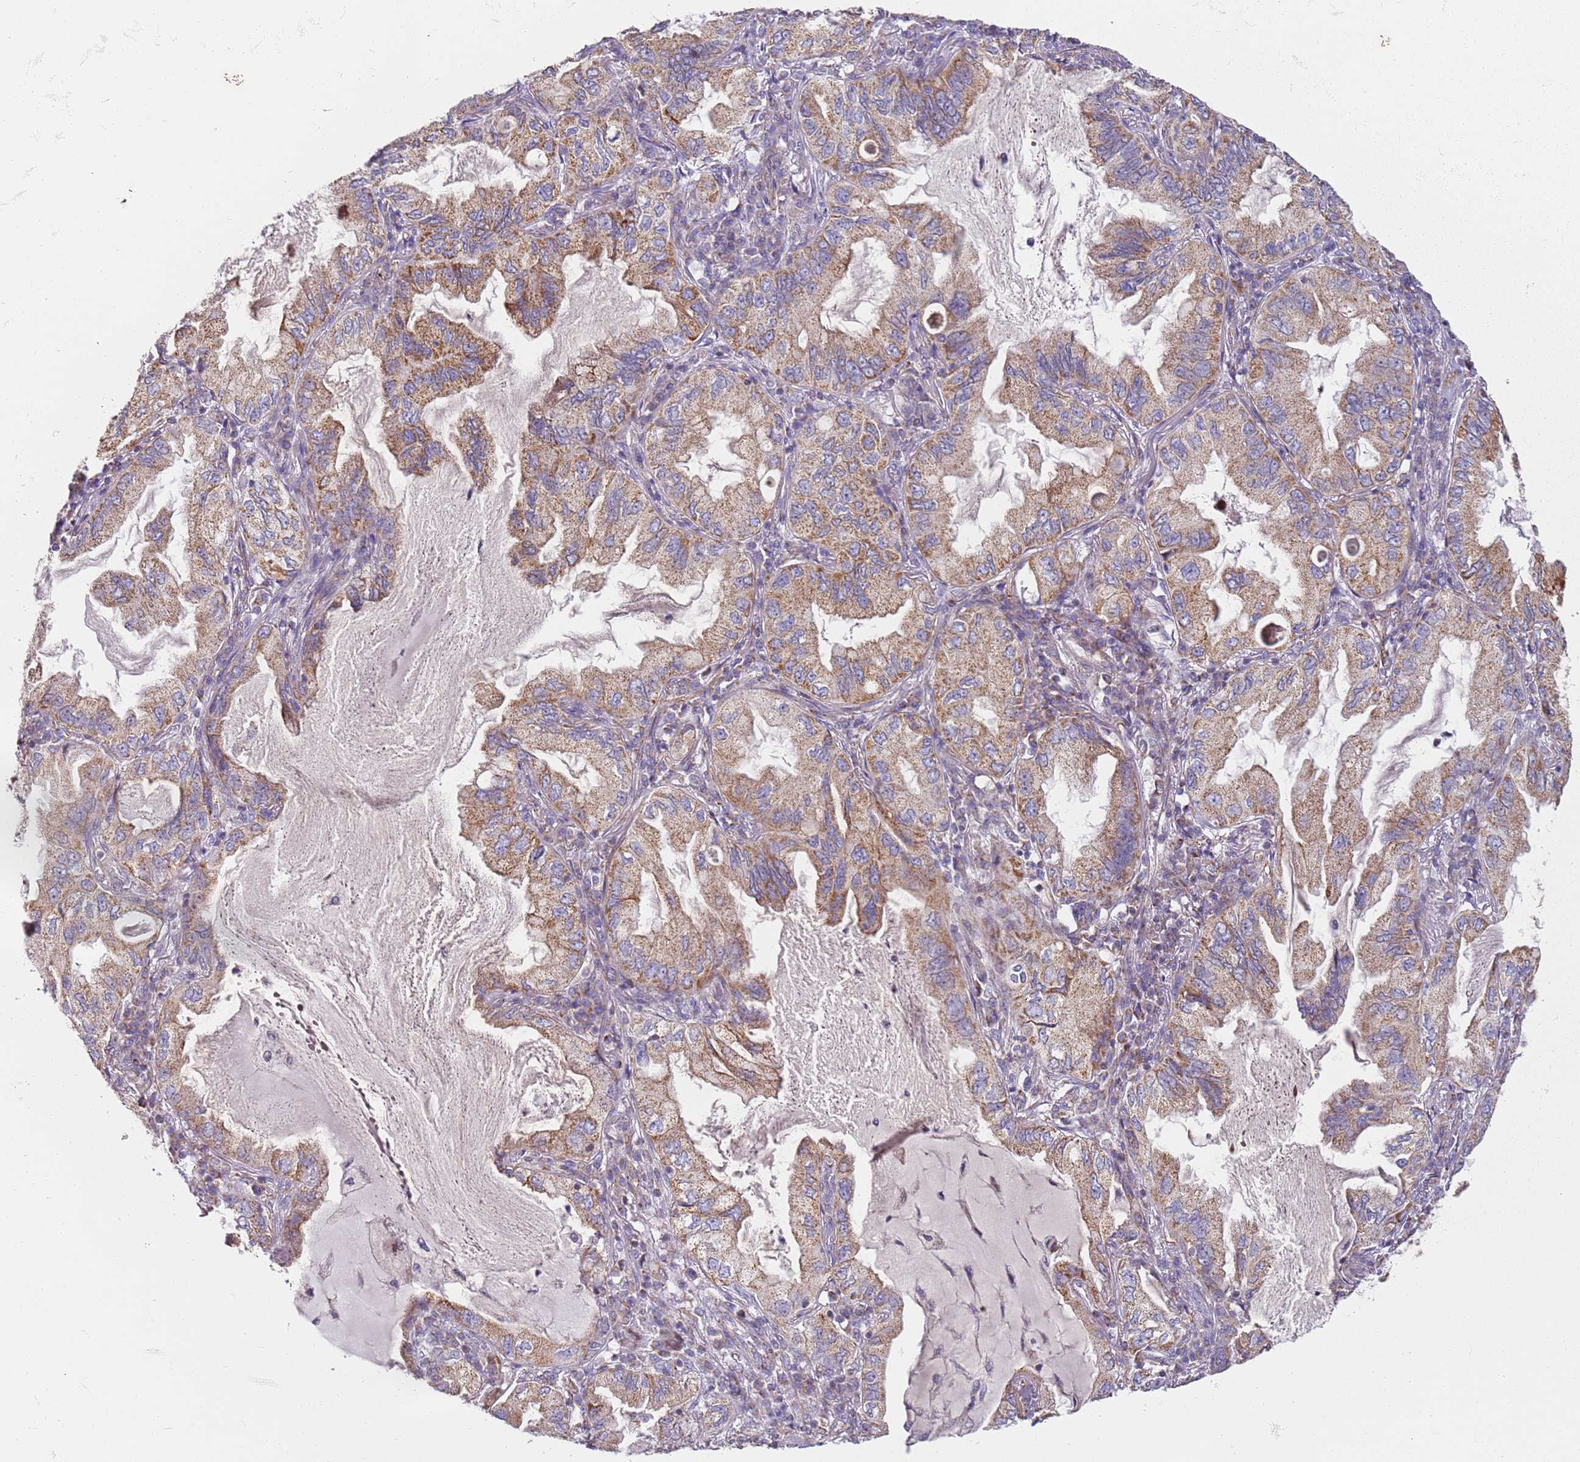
{"staining": {"intensity": "moderate", "quantity": ">75%", "location": "cytoplasmic/membranous"}, "tissue": "lung cancer", "cell_type": "Tumor cells", "image_type": "cancer", "snomed": [{"axis": "morphology", "description": "Adenocarcinoma, NOS"}, {"axis": "topography", "description": "Lung"}], "caption": "Human lung adenocarcinoma stained for a protein (brown) demonstrates moderate cytoplasmic/membranous positive expression in about >75% of tumor cells.", "gene": "ALS2", "patient": {"sex": "female", "age": 69}}